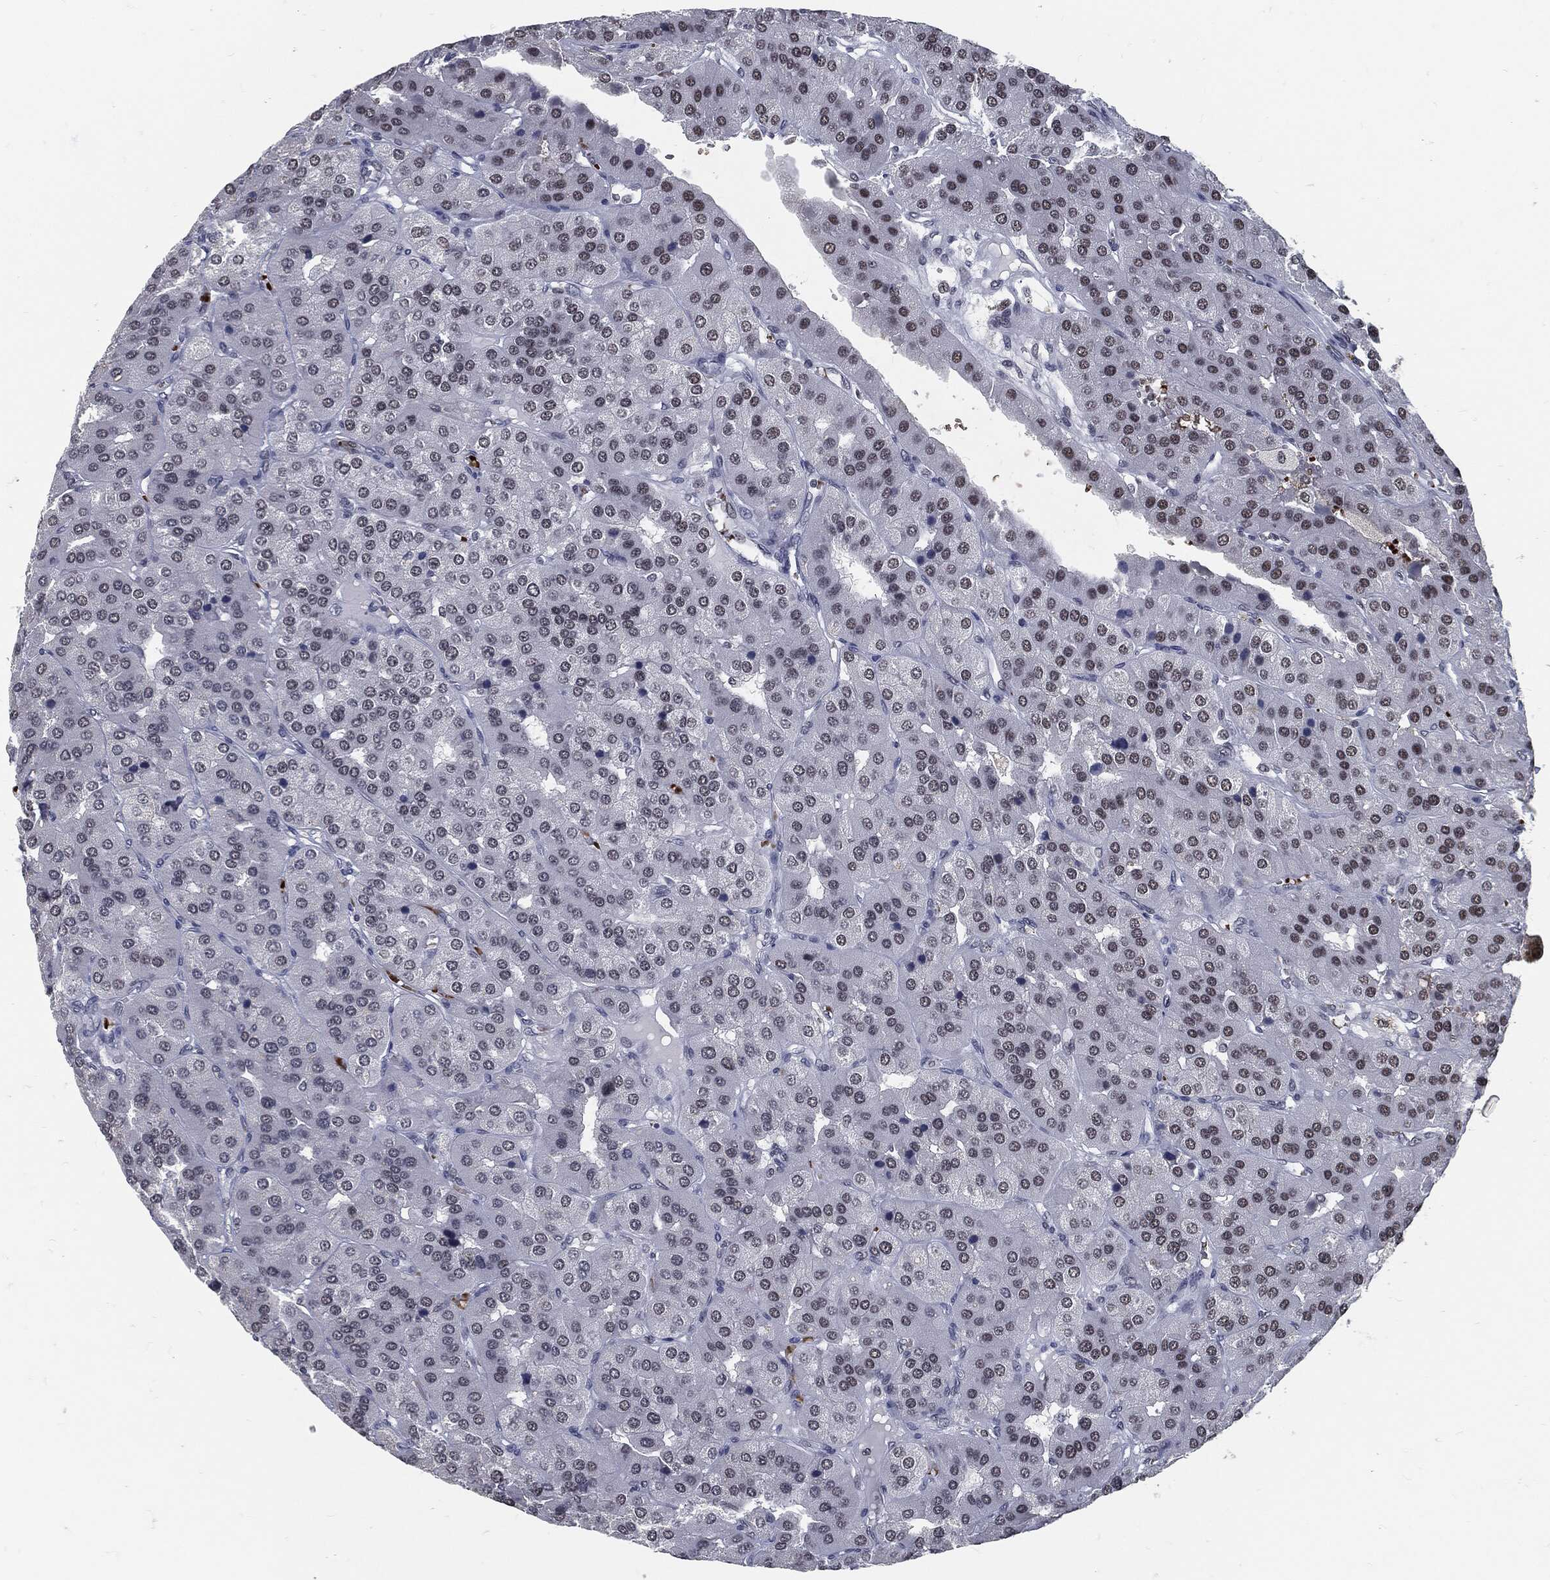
{"staining": {"intensity": "negative", "quantity": "none", "location": "none"}, "tissue": "parathyroid gland", "cell_type": "Glandular cells", "image_type": "normal", "snomed": [{"axis": "morphology", "description": "Normal tissue, NOS"}, {"axis": "morphology", "description": "Adenoma, NOS"}, {"axis": "topography", "description": "Parathyroid gland"}], "caption": "A high-resolution photomicrograph shows immunohistochemistry staining of normal parathyroid gland, which demonstrates no significant expression in glandular cells.", "gene": "ANXA1", "patient": {"sex": "female", "age": 86}}